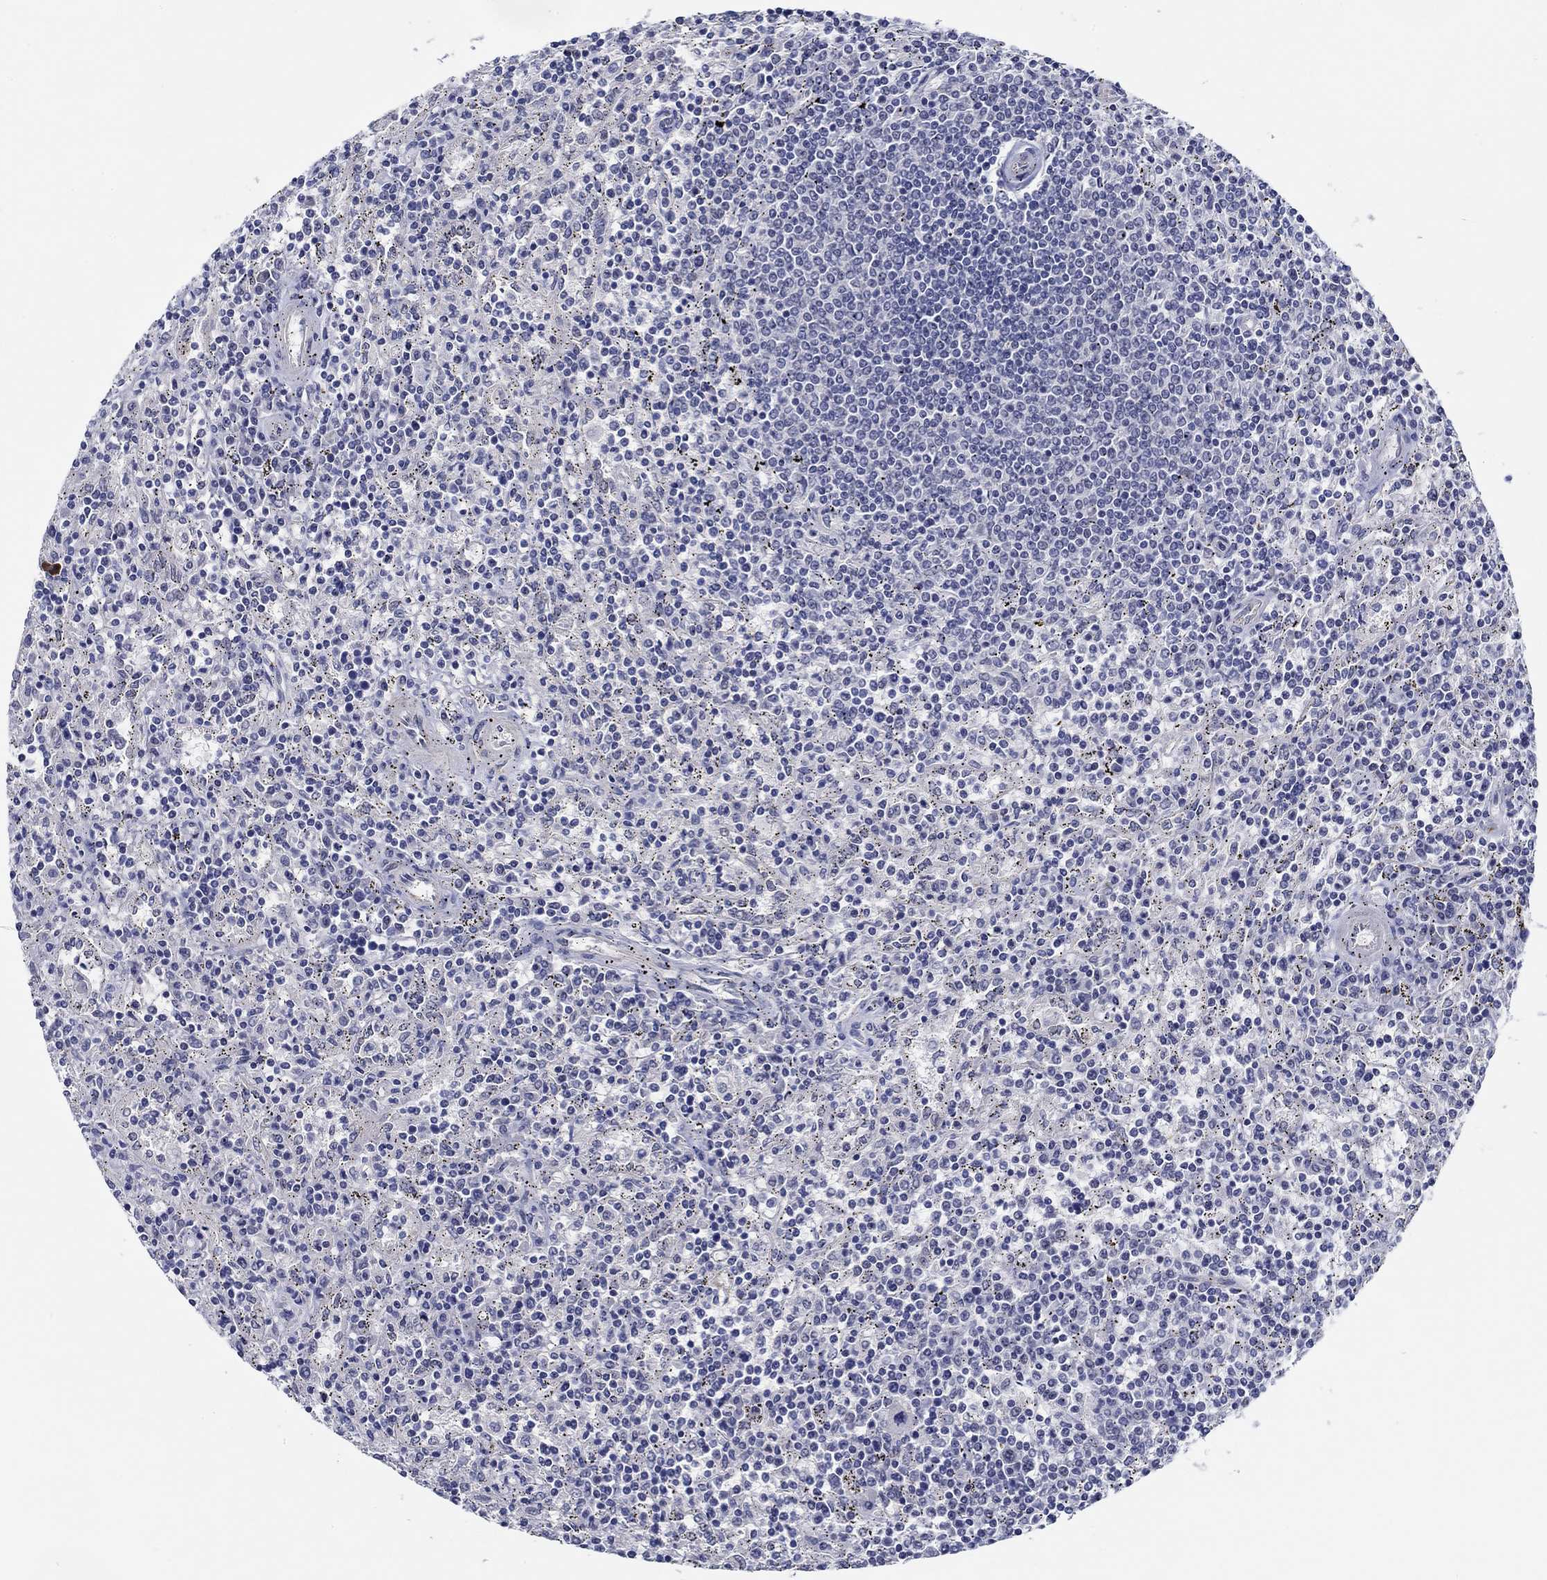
{"staining": {"intensity": "negative", "quantity": "none", "location": "none"}, "tissue": "lymphoma", "cell_type": "Tumor cells", "image_type": "cancer", "snomed": [{"axis": "morphology", "description": "Malignant lymphoma, non-Hodgkin's type, Low grade"}, {"axis": "topography", "description": "Spleen"}], "caption": "The IHC micrograph has no significant expression in tumor cells of lymphoma tissue. The staining is performed using DAB (3,3'-diaminobenzidine) brown chromogen with nuclei counter-stained in using hematoxylin.", "gene": "SLC34A1", "patient": {"sex": "male", "age": 62}}